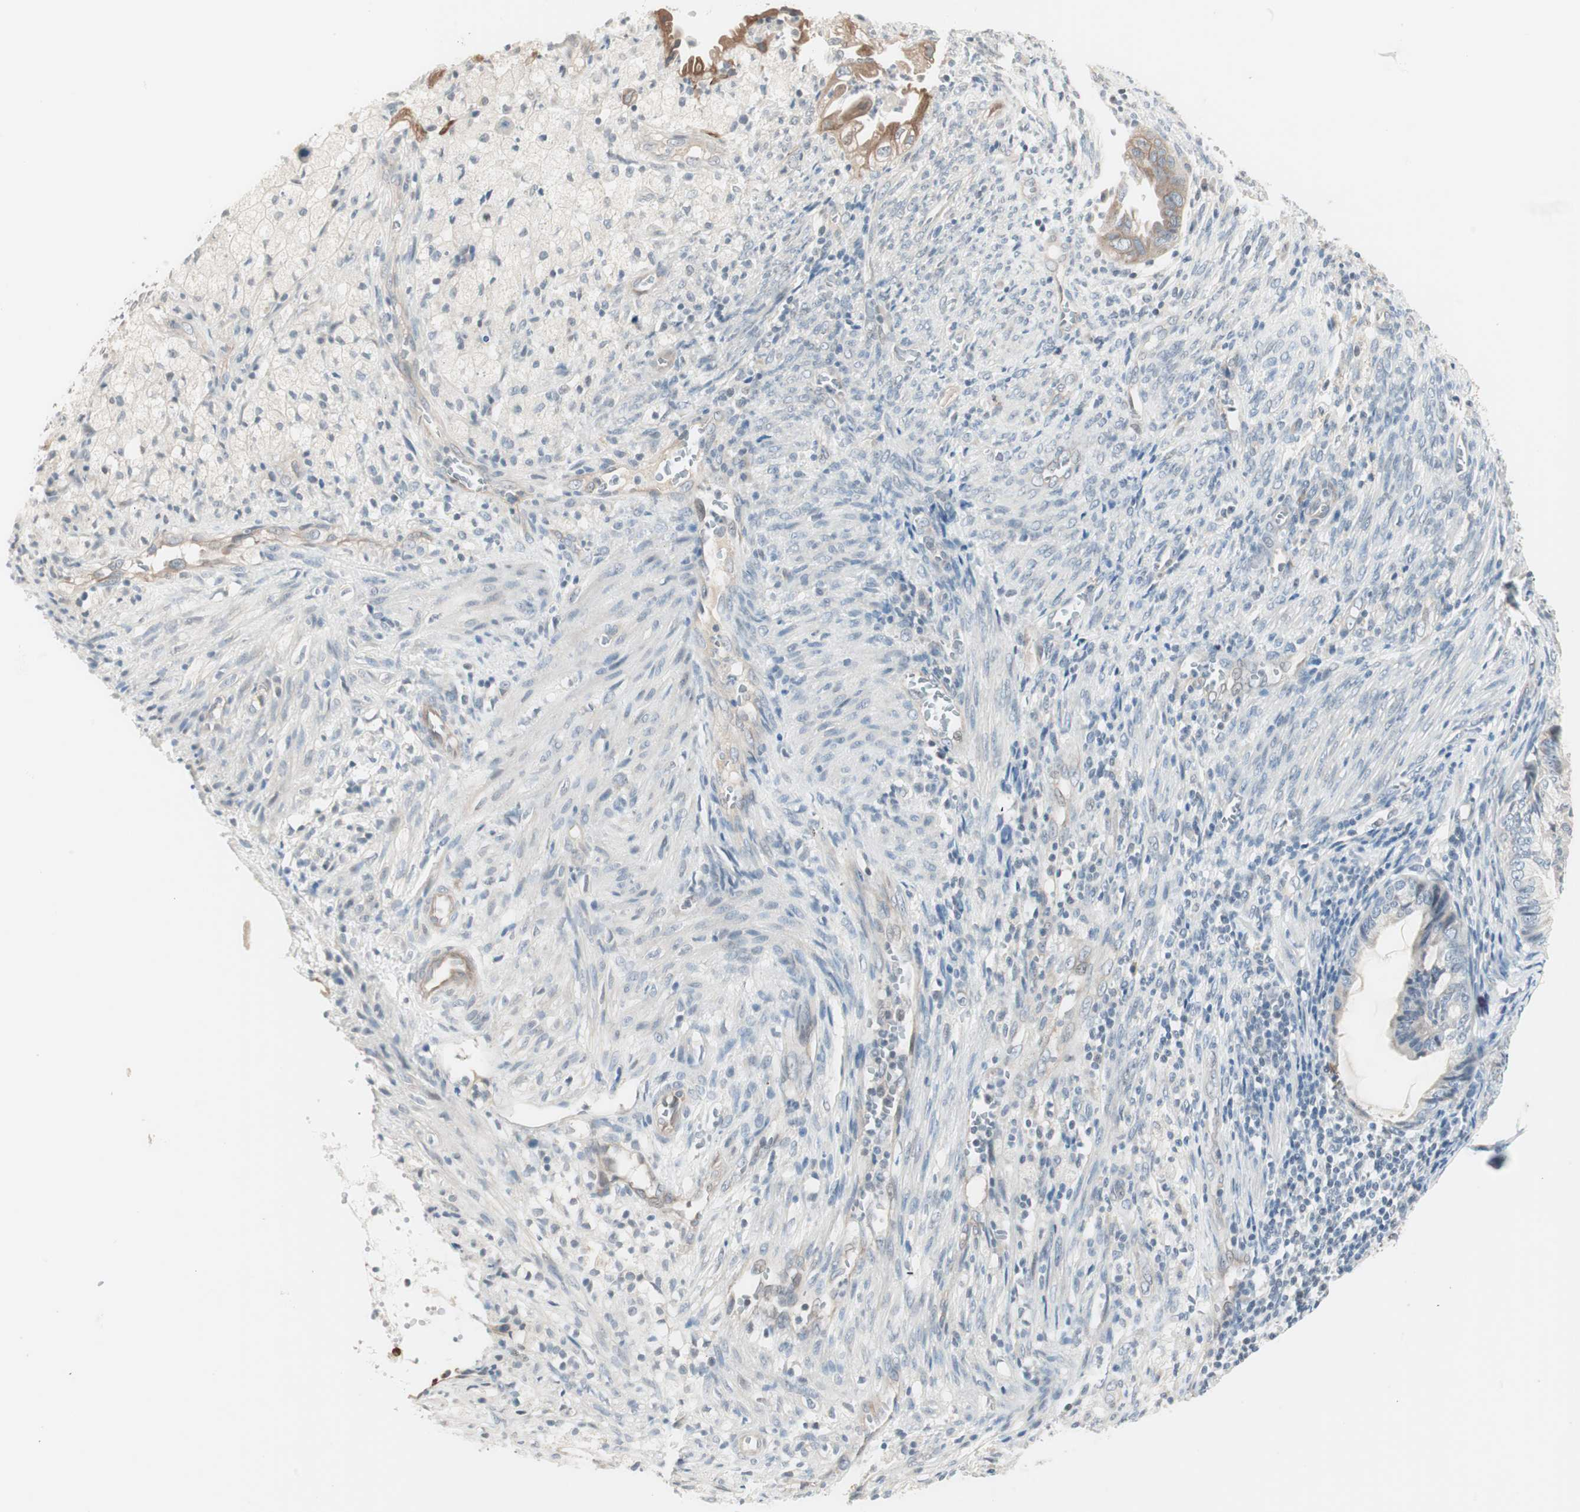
{"staining": {"intensity": "negative", "quantity": "none", "location": "none"}, "tissue": "cervical cancer", "cell_type": "Tumor cells", "image_type": "cancer", "snomed": [{"axis": "morphology", "description": "Normal tissue, NOS"}, {"axis": "morphology", "description": "Adenocarcinoma, NOS"}, {"axis": "topography", "description": "Cervix"}, {"axis": "topography", "description": "Endometrium"}], "caption": "Immunohistochemistry micrograph of neoplastic tissue: cervical adenocarcinoma stained with DAB displays no significant protein expression in tumor cells. (DAB immunohistochemistry visualized using brightfield microscopy, high magnification).", "gene": "ITGB4", "patient": {"sex": "female", "age": 86}}